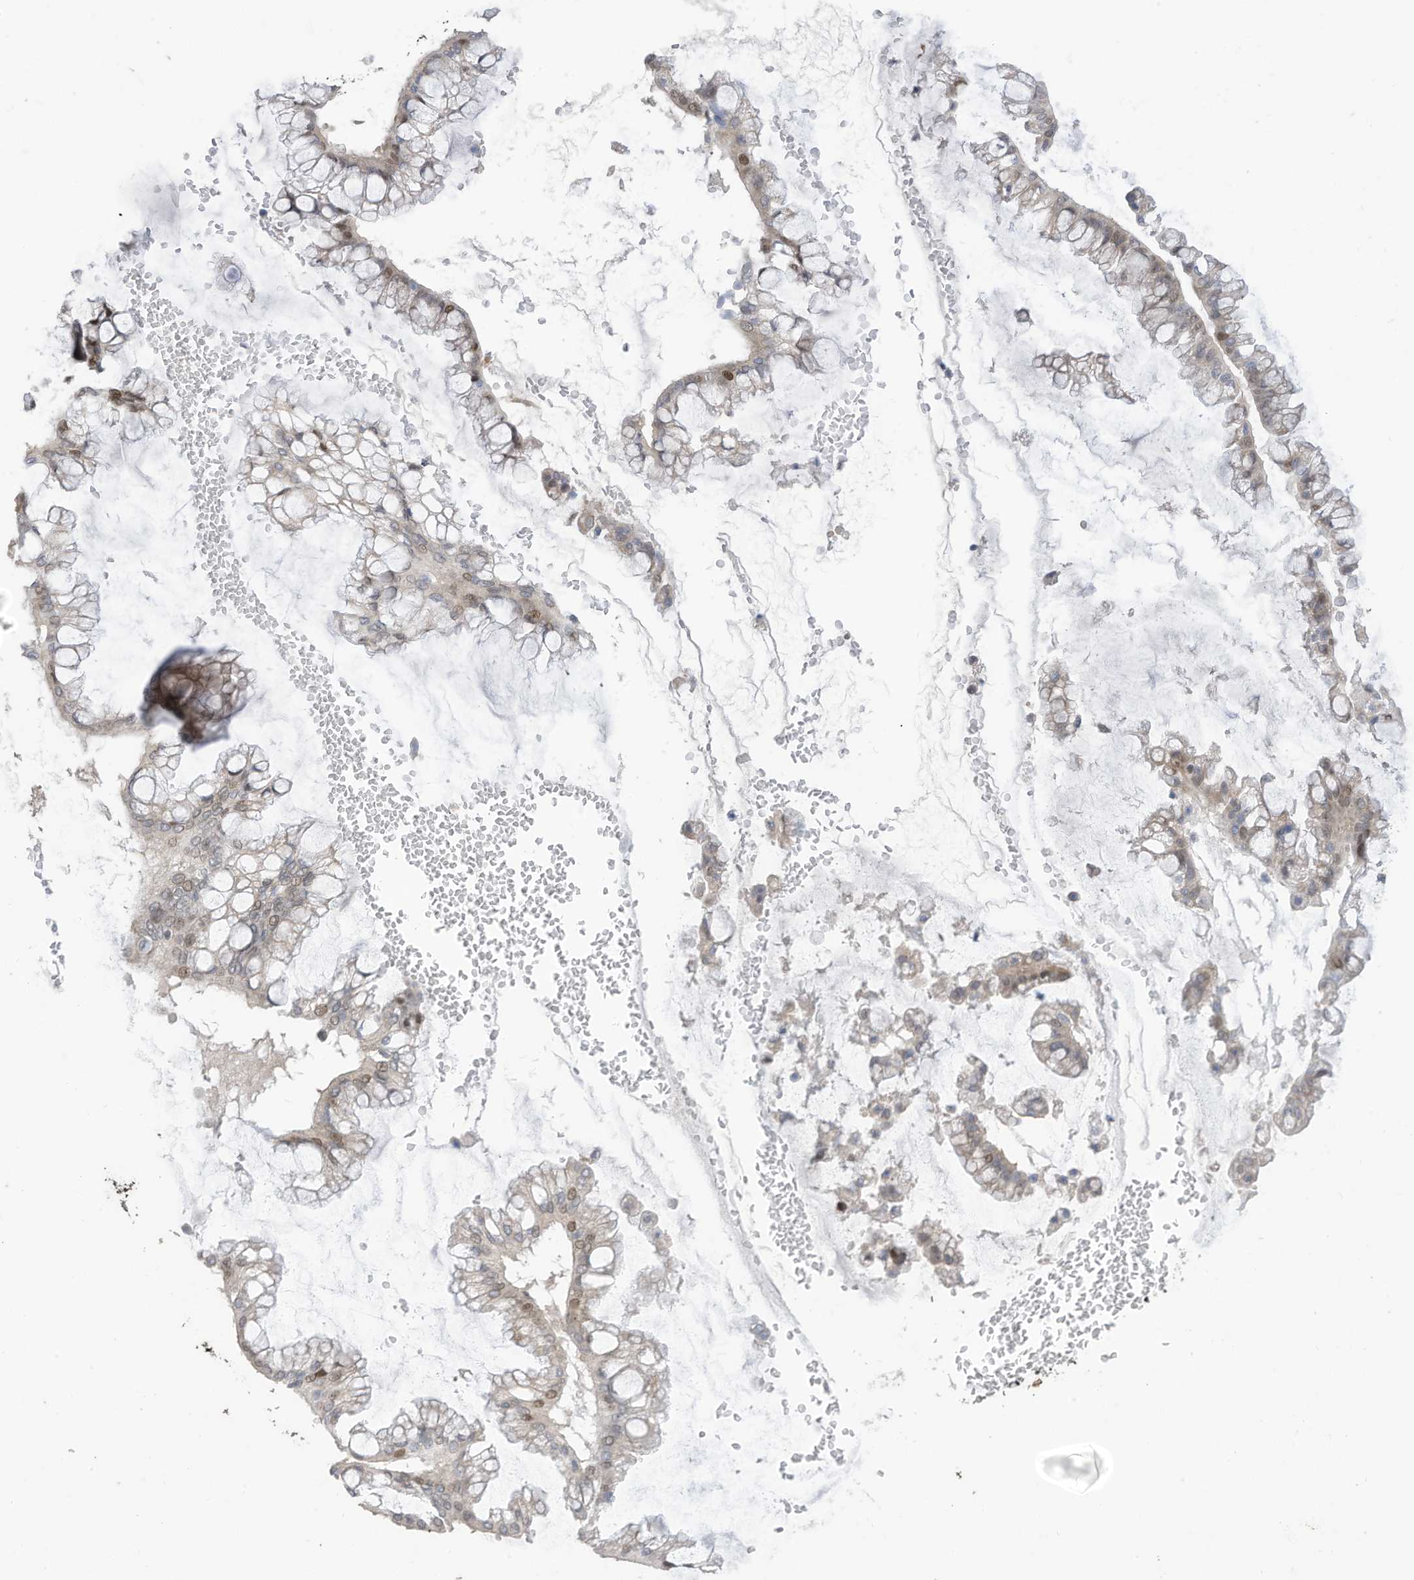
{"staining": {"intensity": "weak", "quantity": "<25%", "location": "nuclear"}, "tissue": "ovarian cancer", "cell_type": "Tumor cells", "image_type": "cancer", "snomed": [{"axis": "morphology", "description": "Cystadenocarcinoma, mucinous, NOS"}, {"axis": "topography", "description": "Ovary"}], "caption": "This is an immunohistochemistry (IHC) photomicrograph of ovarian cancer. There is no staining in tumor cells.", "gene": "RABL3", "patient": {"sex": "female", "age": 73}}